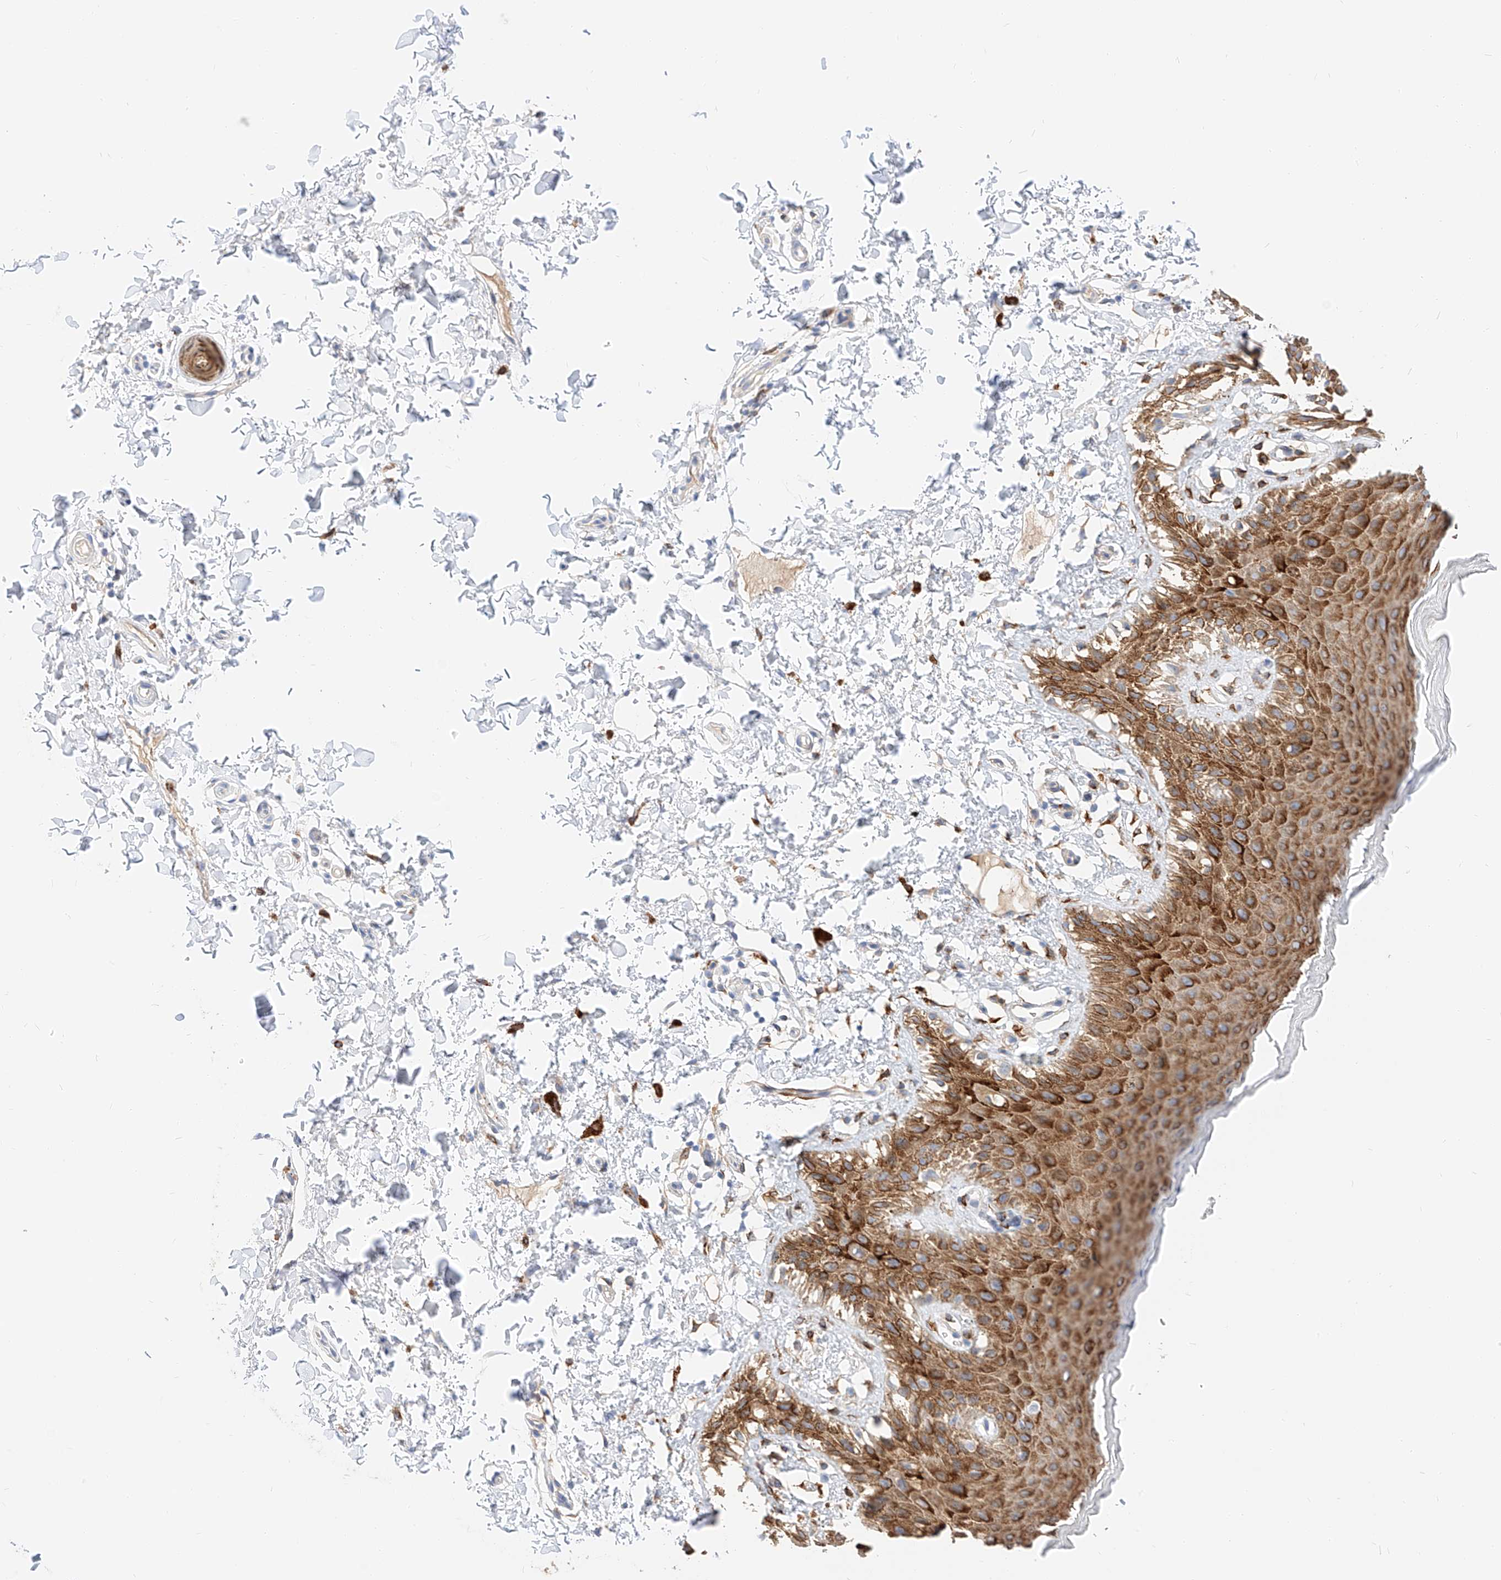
{"staining": {"intensity": "strong", "quantity": ">75%", "location": "cytoplasmic/membranous"}, "tissue": "skin", "cell_type": "Epidermal cells", "image_type": "normal", "snomed": [{"axis": "morphology", "description": "Normal tissue, NOS"}, {"axis": "topography", "description": "Anal"}], "caption": "Protein analysis of normal skin displays strong cytoplasmic/membranous positivity in about >75% of epidermal cells. The protein is shown in brown color, while the nuclei are stained blue.", "gene": "MAP7", "patient": {"sex": "male", "age": 44}}